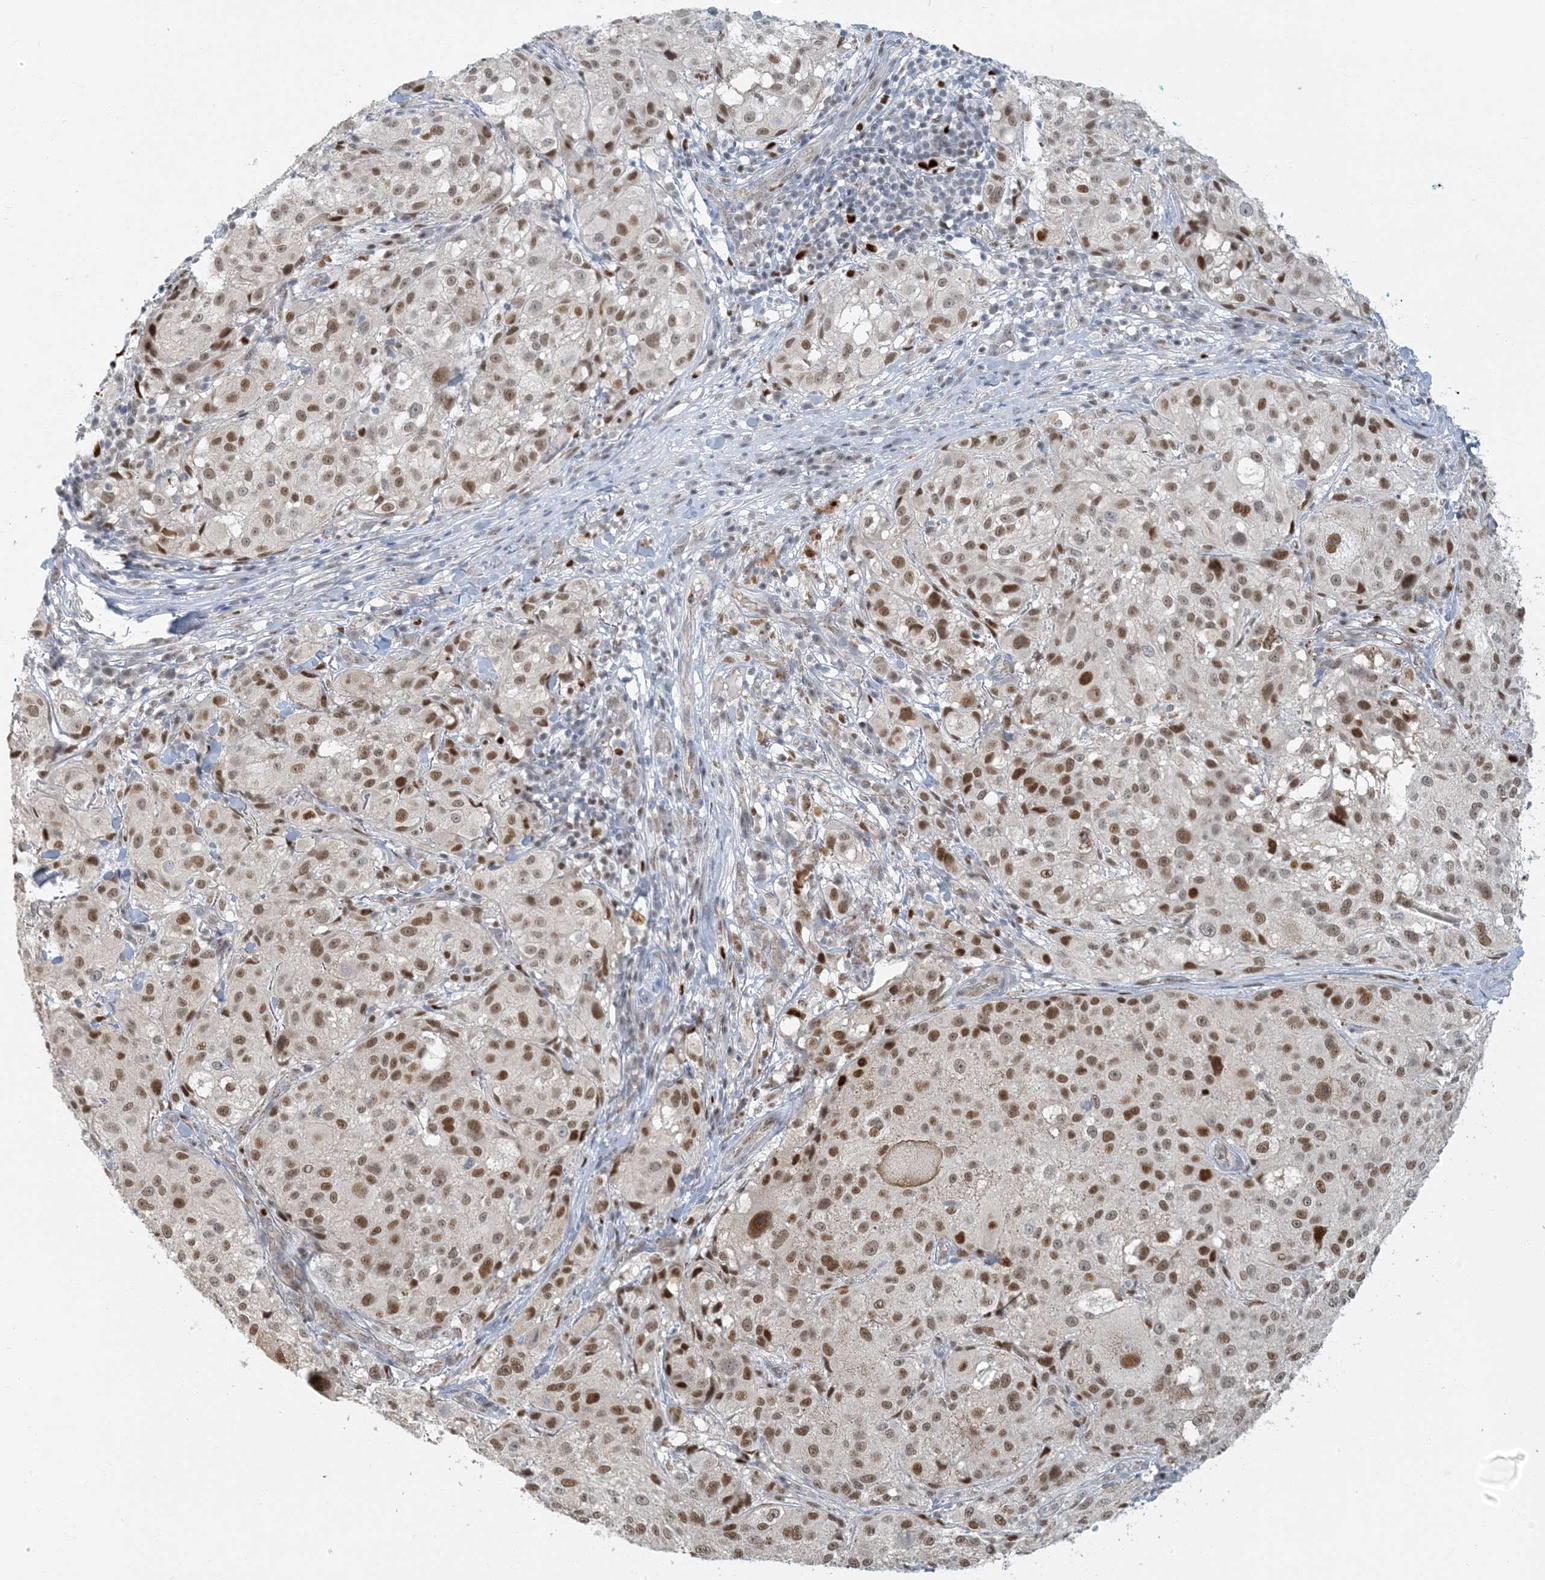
{"staining": {"intensity": "moderate", "quantity": ">75%", "location": "nuclear"}, "tissue": "melanoma", "cell_type": "Tumor cells", "image_type": "cancer", "snomed": [{"axis": "morphology", "description": "Necrosis, NOS"}, {"axis": "morphology", "description": "Malignant melanoma, NOS"}, {"axis": "topography", "description": "Skin"}], "caption": "The micrograph demonstrates immunohistochemical staining of melanoma. There is moderate nuclear staining is present in about >75% of tumor cells.", "gene": "AK9", "patient": {"sex": "female", "age": 87}}